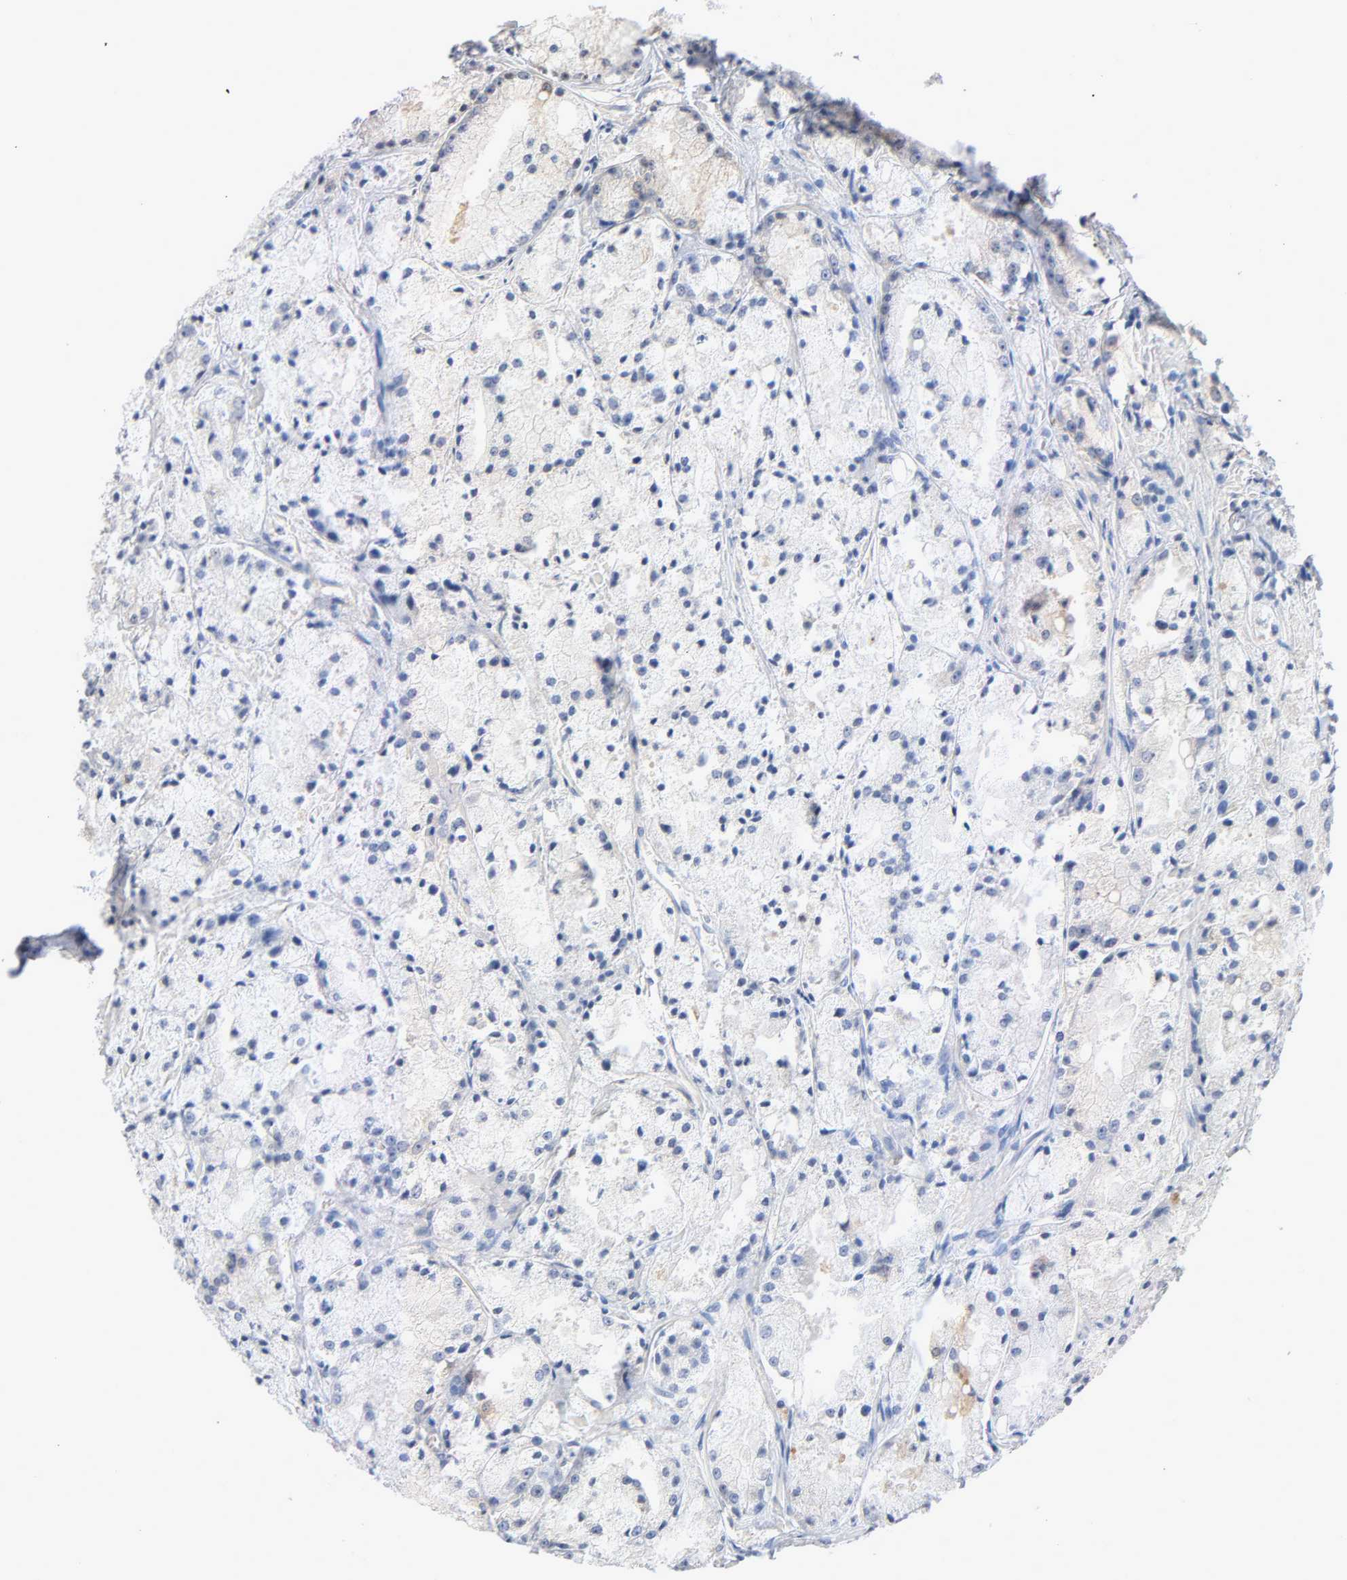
{"staining": {"intensity": "weak", "quantity": "<25%", "location": "cytoplasmic/membranous"}, "tissue": "prostate cancer", "cell_type": "Tumor cells", "image_type": "cancer", "snomed": [{"axis": "morphology", "description": "Adenocarcinoma, Low grade"}, {"axis": "topography", "description": "Prostate"}], "caption": "A high-resolution micrograph shows immunohistochemistry (IHC) staining of prostate low-grade adenocarcinoma, which reveals no significant positivity in tumor cells.", "gene": "MALT1", "patient": {"sex": "male", "age": 64}}